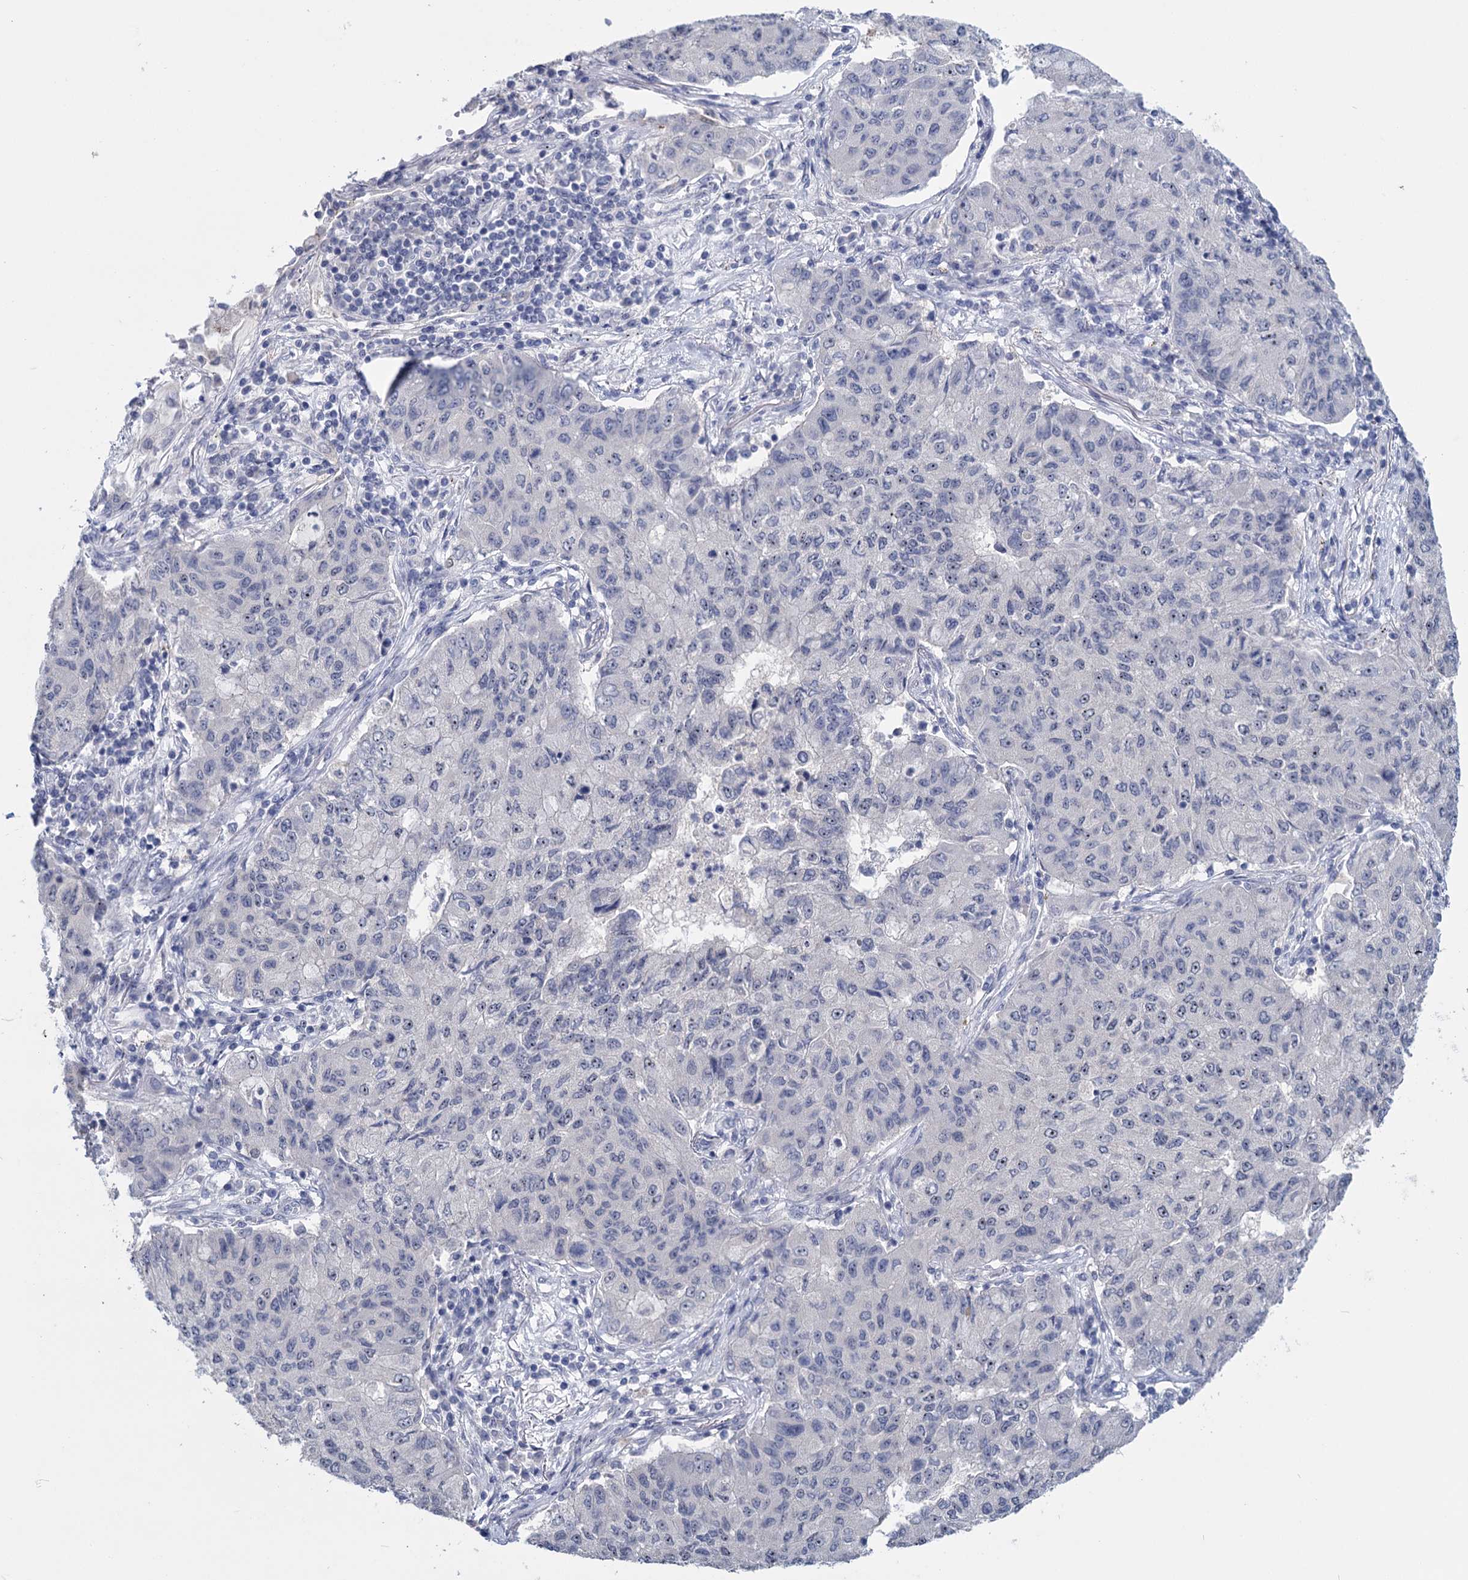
{"staining": {"intensity": "negative", "quantity": "none", "location": "none"}, "tissue": "lung cancer", "cell_type": "Tumor cells", "image_type": "cancer", "snomed": [{"axis": "morphology", "description": "Squamous cell carcinoma, NOS"}, {"axis": "topography", "description": "Lung"}], "caption": "Tumor cells are negative for protein expression in human lung cancer (squamous cell carcinoma).", "gene": "SFN", "patient": {"sex": "male", "age": 74}}